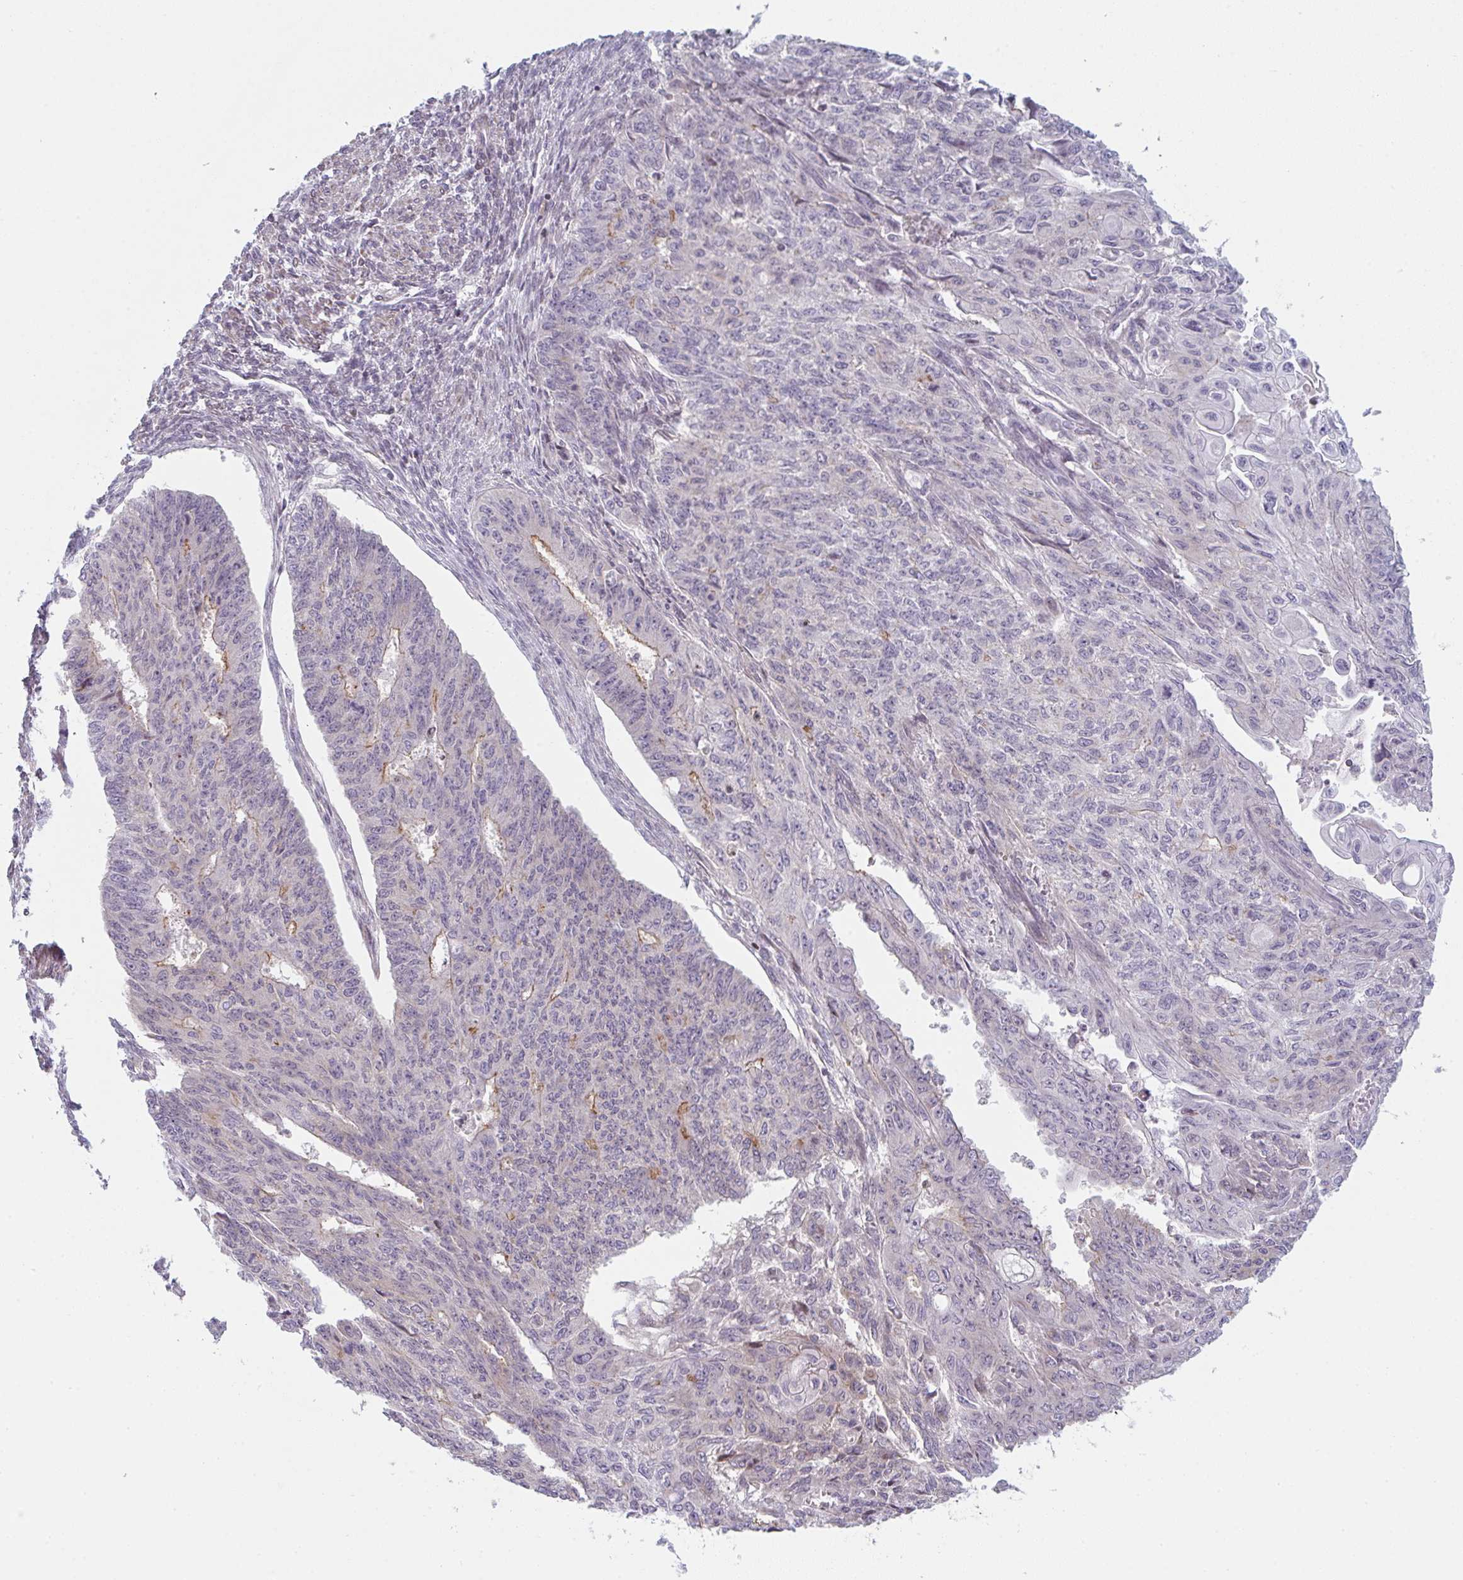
{"staining": {"intensity": "negative", "quantity": "none", "location": "none"}, "tissue": "endometrial cancer", "cell_type": "Tumor cells", "image_type": "cancer", "snomed": [{"axis": "morphology", "description": "Adenocarcinoma, NOS"}, {"axis": "topography", "description": "Endometrium"}], "caption": "High power microscopy photomicrograph of an immunohistochemistry (IHC) photomicrograph of endometrial cancer, revealing no significant staining in tumor cells.", "gene": "TMEM237", "patient": {"sex": "female", "age": 32}}